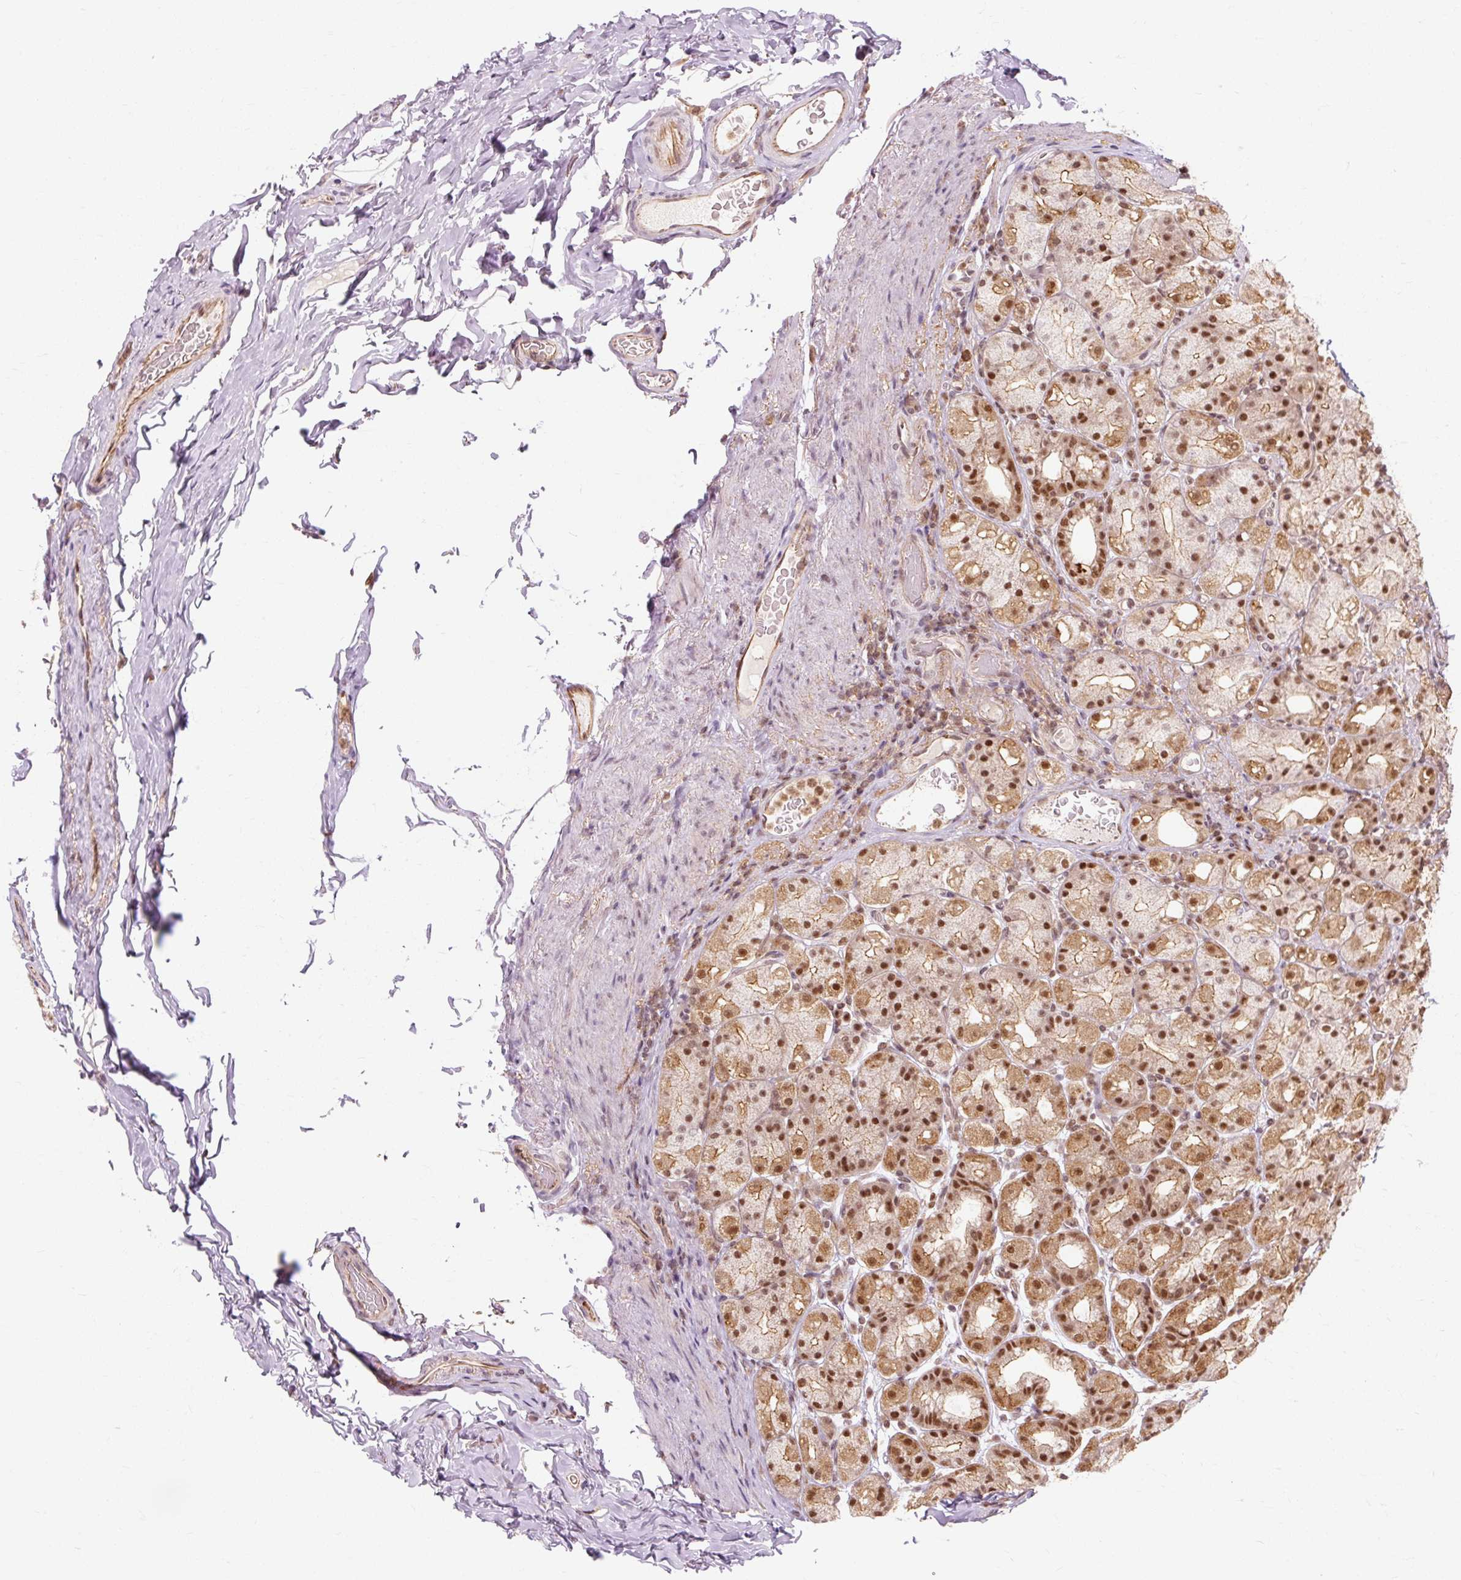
{"staining": {"intensity": "strong", "quantity": ">75%", "location": "cytoplasmic/membranous,nuclear"}, "tissue": "stomach", "cell_type": "Glandular cells", "image_type": "normal", "snomed": [{"axis": "morphology", "description": "Normal tissue, NOS"}, {"axis": "topography", "description": "Stomach, upper"}, {"axis": "topography", "description": "Stomach"}], "caption": "Protein staining of unremarkable stomach displays strong cytoplasmic/membranous,nuclear expression in about >75% of glandular cells. The protein is stained brown, and the nuclei are stained in blue (DAB (3,3'-diaminobenzidine) IHC with brightfield microscopy, high magnification).", "gene": "CSTF1", "patient": {"sex": "male", "age": 68}}